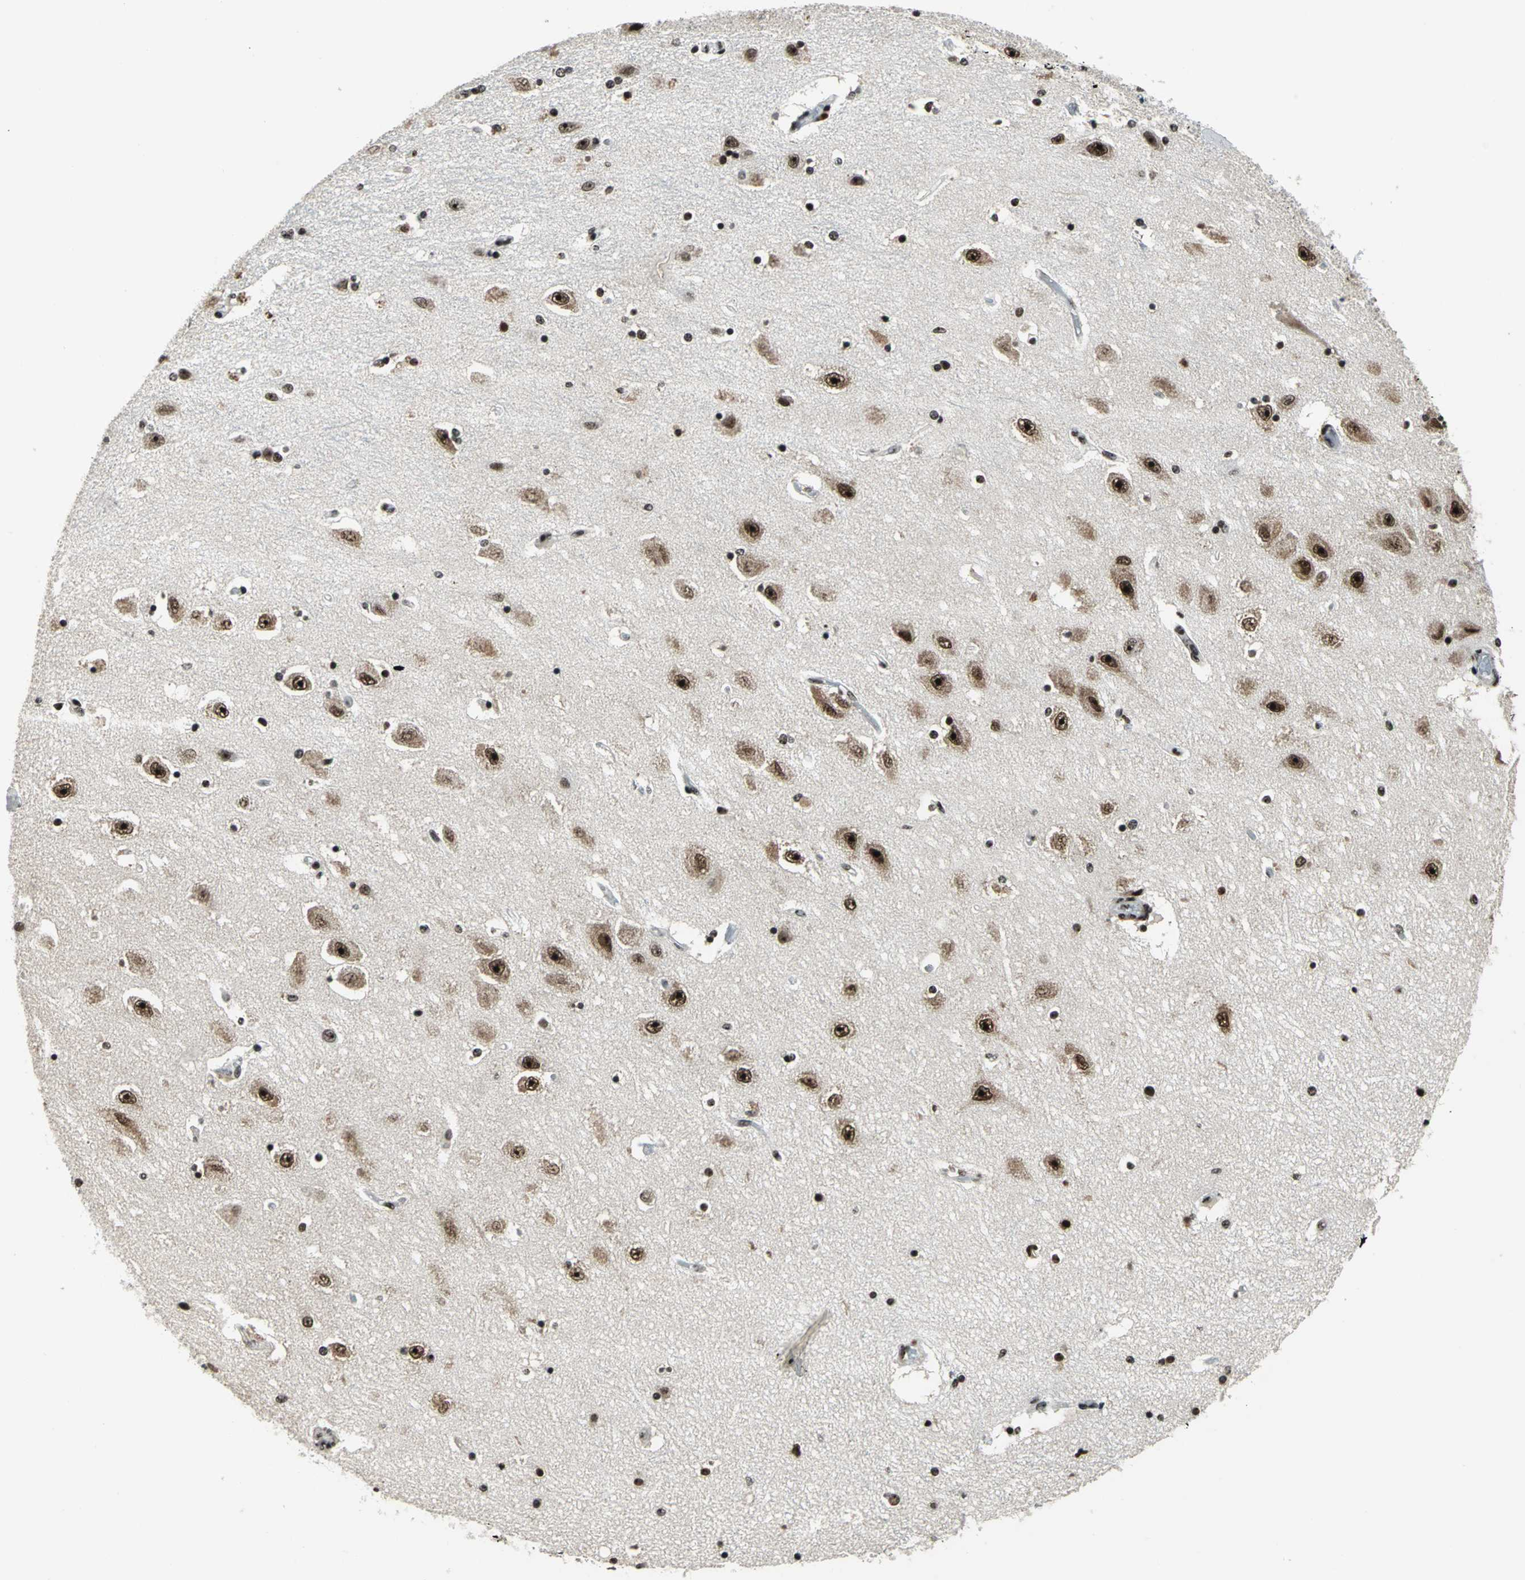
{"staining": {"intensity": "strong", "quantity": ">75%", "location": "nuclear"}, "tissue": "hippocampus", "cell_type": "Glial cells", "image_type": "normal", "snomed": [{"axis": "morphology", "description": "Normal tissue, NOS"}, {"axis": "topography", "description": "Hippocampus"}], "caption": "DAB (3,3'-diaminobenzidine) immunohistochemical staining of unremarkable hippocampus demonstrates strong nuclear protein positivity in approximately >75% of glial cells.", "gene": "UBTF", "patient": {"sex": "female", "age": 54}}